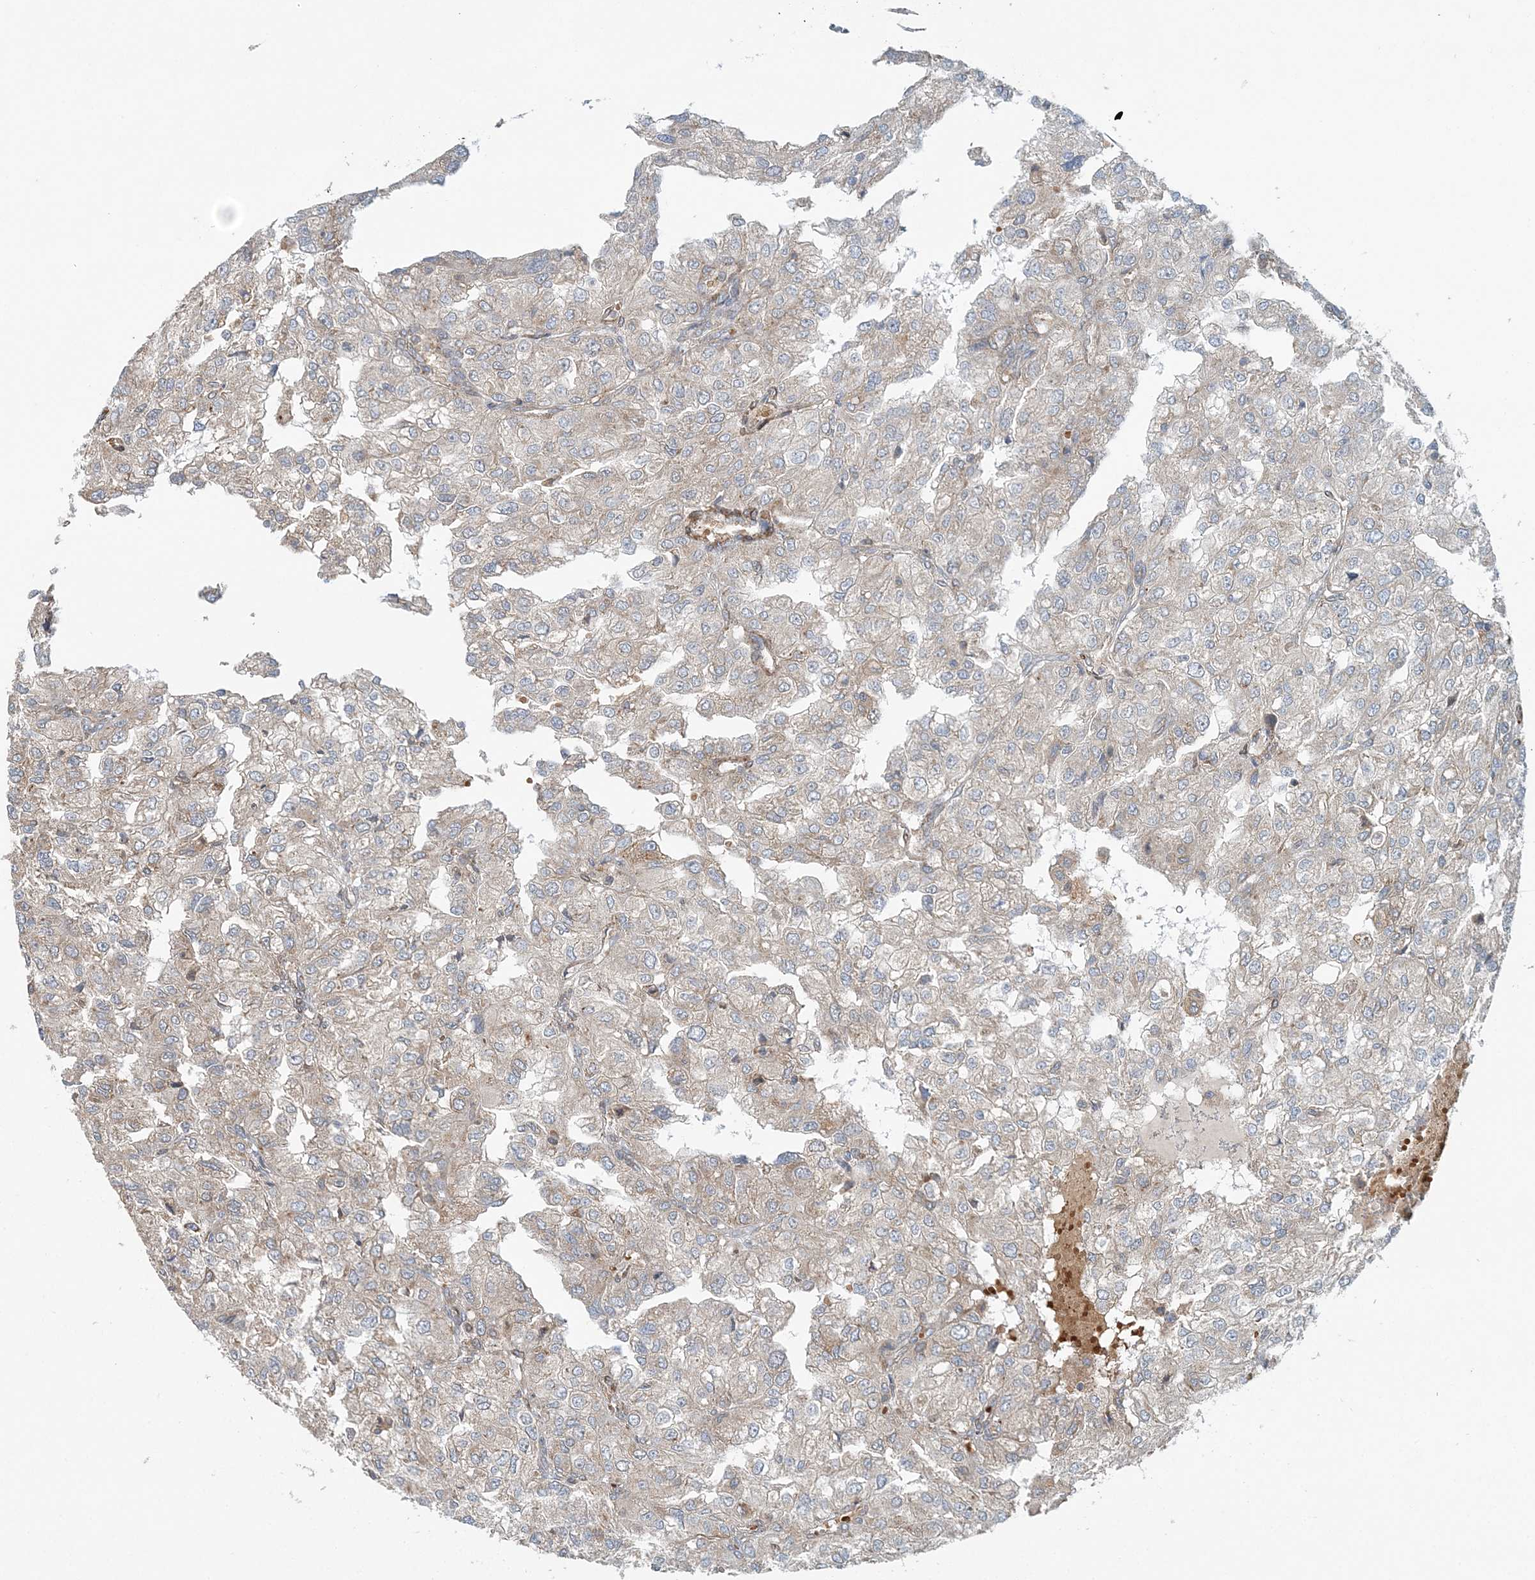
{"staining": {"intensity": "negative", "quantity": "none", "location": "none"}, "tissue": "renal cancer", "cell_type": "Tumor cells", "image_type": "cancer", "snomed": [{"axis": "morphology", "description": "Adenocarcinoma, NOS"}, {"axis": "topography", "description": "Kidney"}], "caption": "Immunohistochemistry (IHC) of renal cancer (adenocarcinoma) reveals no positivity in tumor cells. Brightfield microscopy of immunohistochemistry (IHC) stained with DAB (3,3'-diaminobenzidine) (brown) and hematoxylin (blue), captured at high magnification.", "gene": "TTI1", "patient": {"sex": "female", "age": 54}}